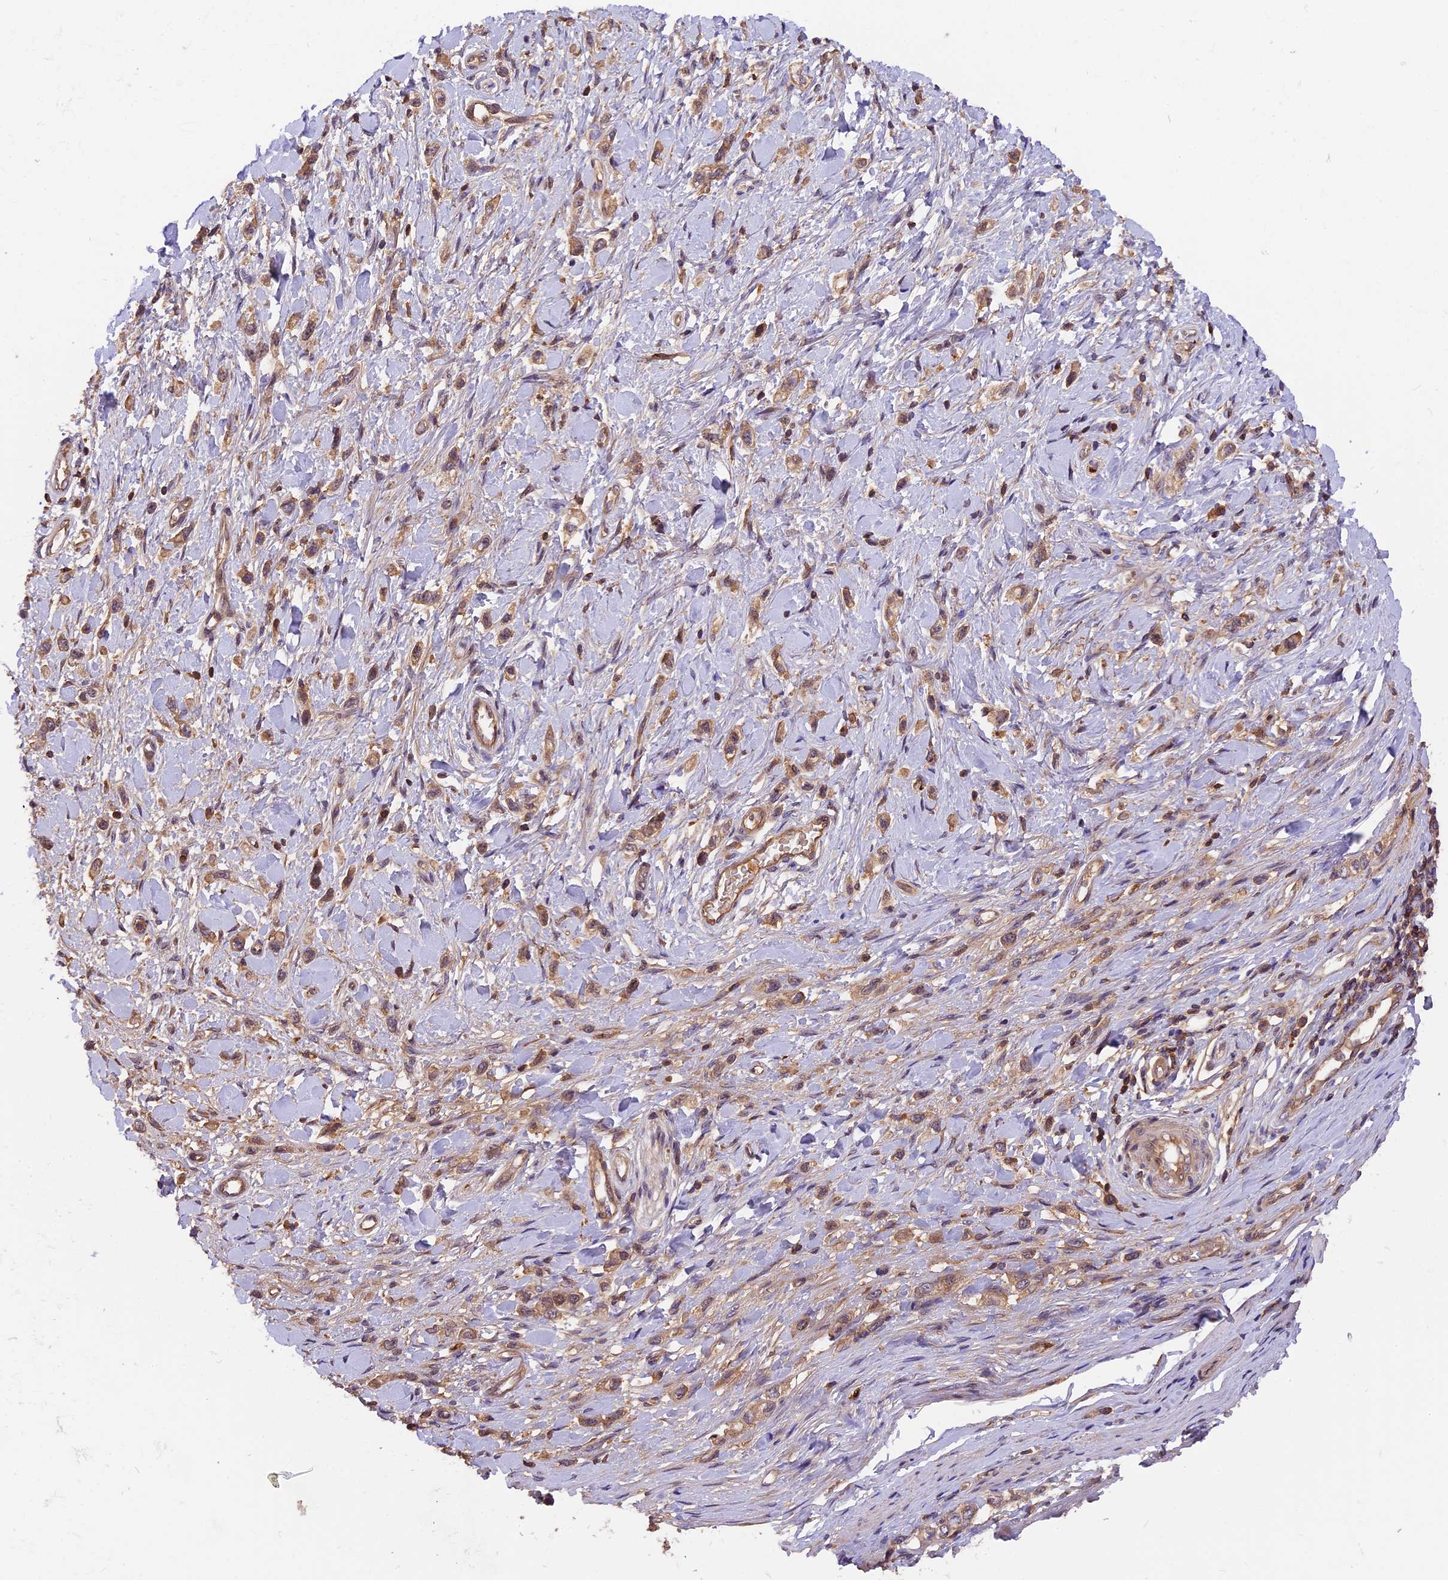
{"staining": {"intensity": "moderate", "quantity": ">75%", "location": "cytoplasmic/membranous"}, "tissue": "stomach cancer", "cell_type": "Tumor cells", "image_type": "cancer", "snomed": [{"axis": "morphology", "description": "Adenocarcinoma, NOS"}, {"axis": "topography", "description": "Stomach"}], "caption": "Brown immunohistochemical staining in human stomach adenocarcinoma exhibits moderate cytoplasmic/membranous positivity in about >75% of tumor cells.", "gene": "SETD6", "patient": {"sex": "female", "age": 65}}